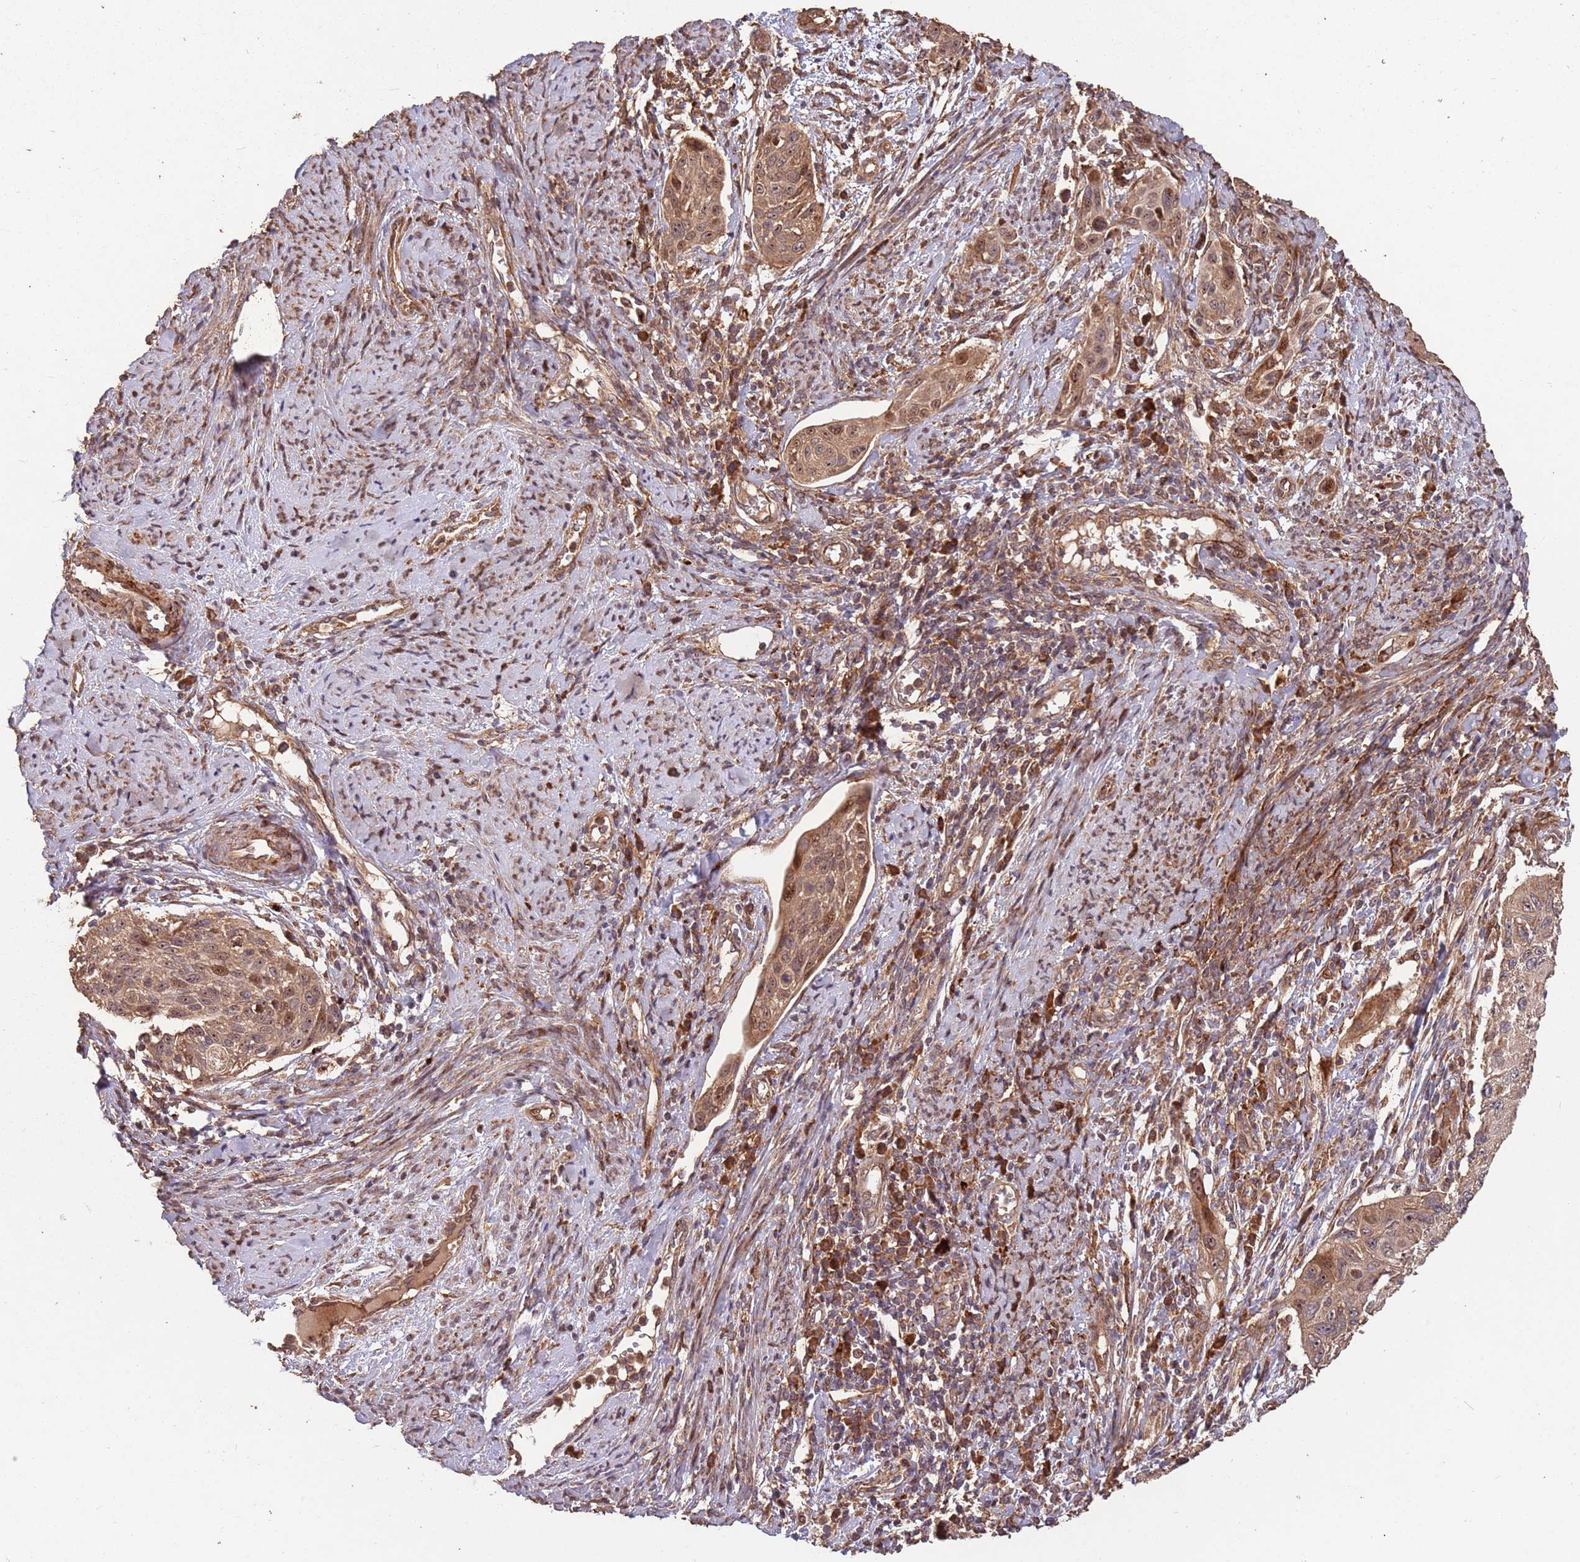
{"staining": {"intensity": "moderate", "quantity": ">75%", "location": "cytoplasmic/membranous,nuclear"}, "tissue": "cervical cancer", "cell_type": "Tumor cells", "image_type": "cancer", "snomed": [{"axis": "morphology", "description": "Squamous cell carcinoma, NOS"}, {"axis": "topography", "description": "Cervix"}], "caption": "Immunohistochemical staining of human cervical cancer shows moderate cytoplasmic/membranous and nuclear protein positivity in approximately >75% of tumor cells. The staining was performed using DAB (3,3'-diaminobenzidine) to visualize the protein expression in brown, while the nuclei were stained in blue with hematoxylin (Magnification: 20x).", "gene": "ZNF428", "patient": {"sex": "female", "age": 70}}